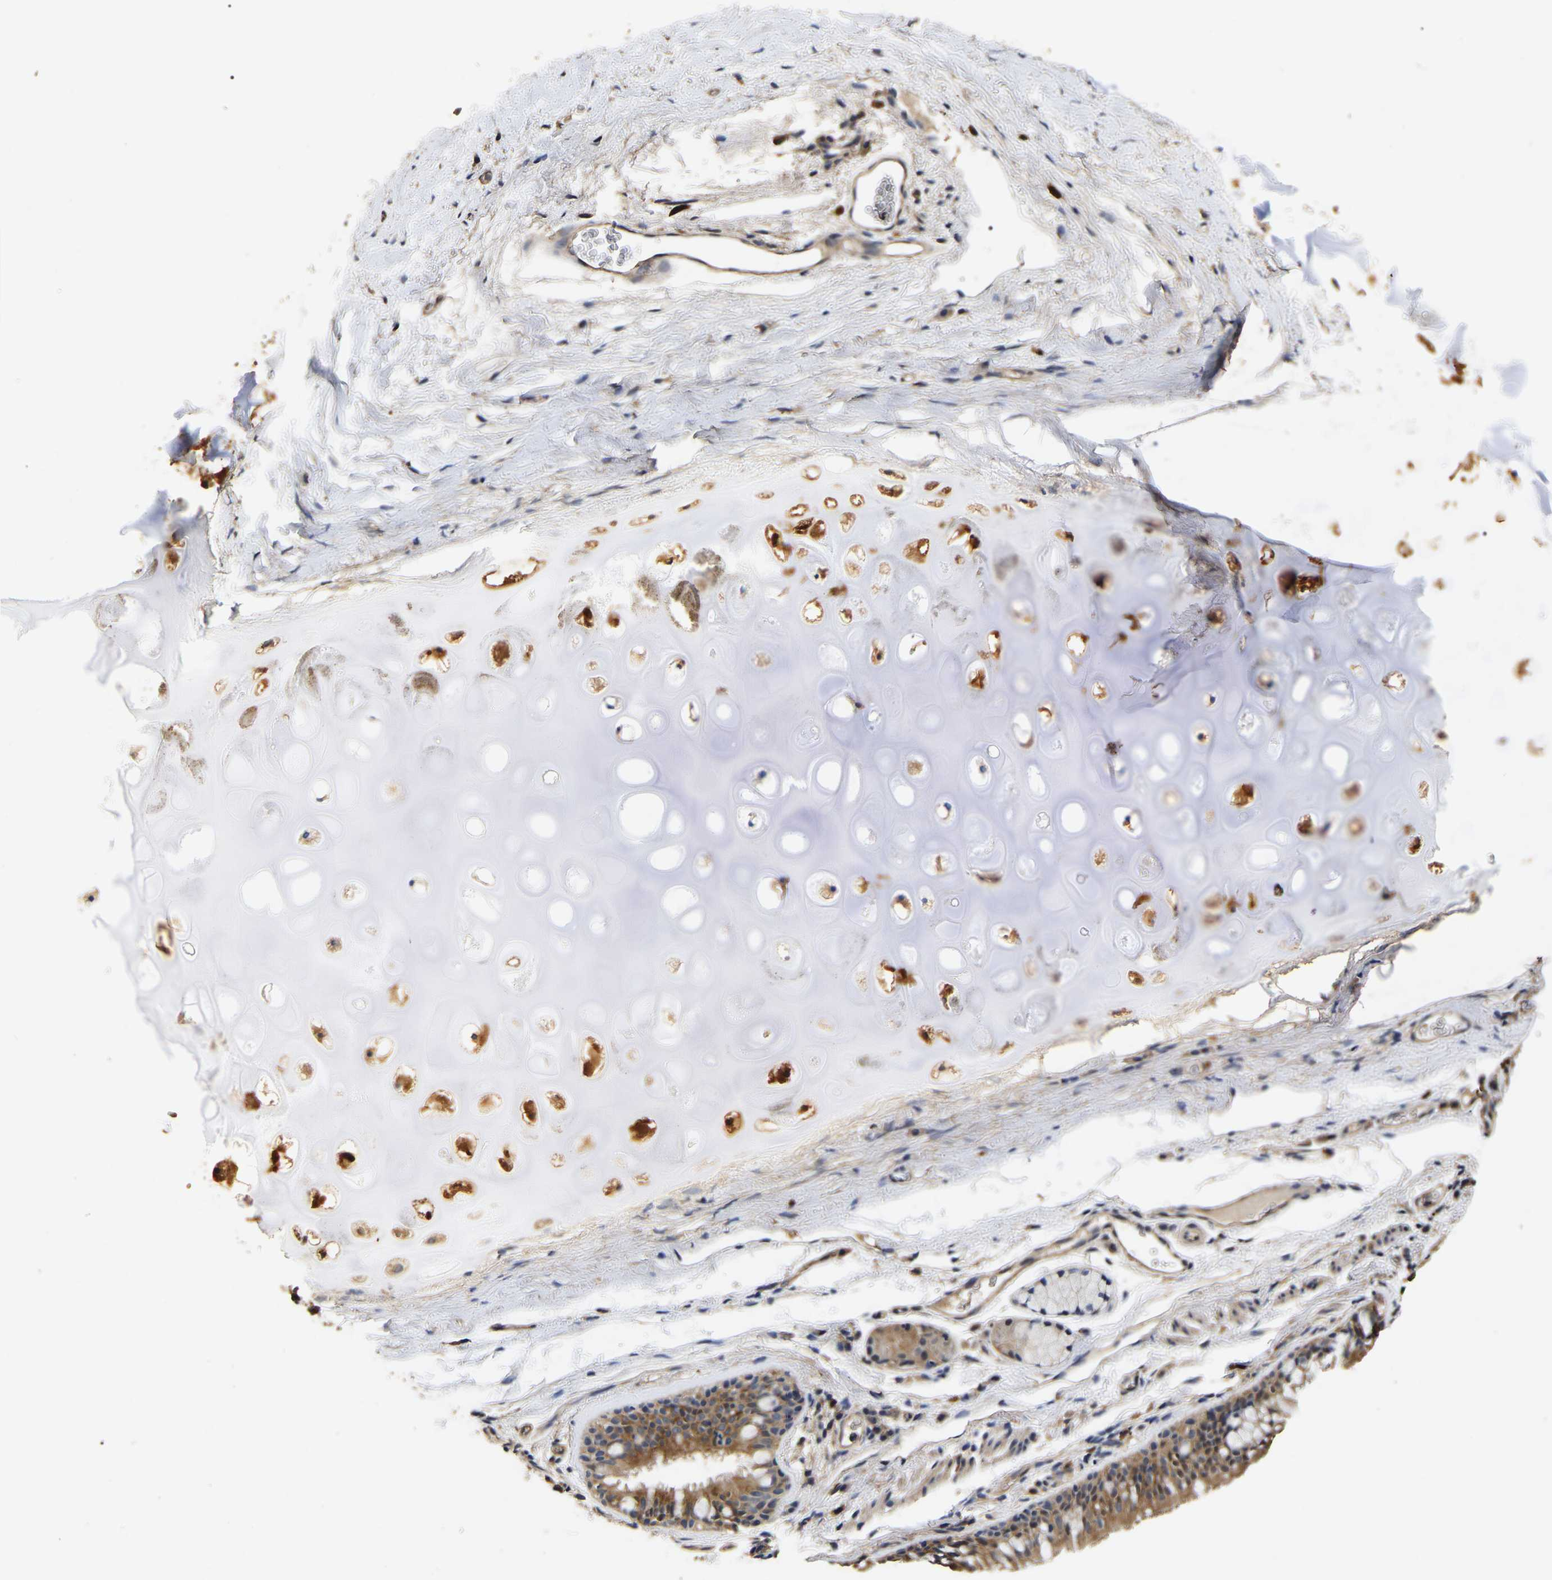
{"staining": {"intensity": "moderate", "quantity": ">75%", "location": "cytoplasmic/membranous"}, "tissue": "bronchus", "cell_type": "Respiratory epithelial cells", "image_type": "normal", "snomed": [{"axis": "morphology", "description": "Normal tissue, NOS"}, {"axis": "topography", "description": "Cartilage tissue"}, {"axis": "topography", "description": "Bronchus"}], "caption": "Immunohistochemistry of unremarkable human bronchus shows medium levels of moderate cytoplasmic/membranous positivity in about >75% of respiratory epithelial cells.", "gene": "STK32C", "patient": {"sex": "female", "age": 53}}